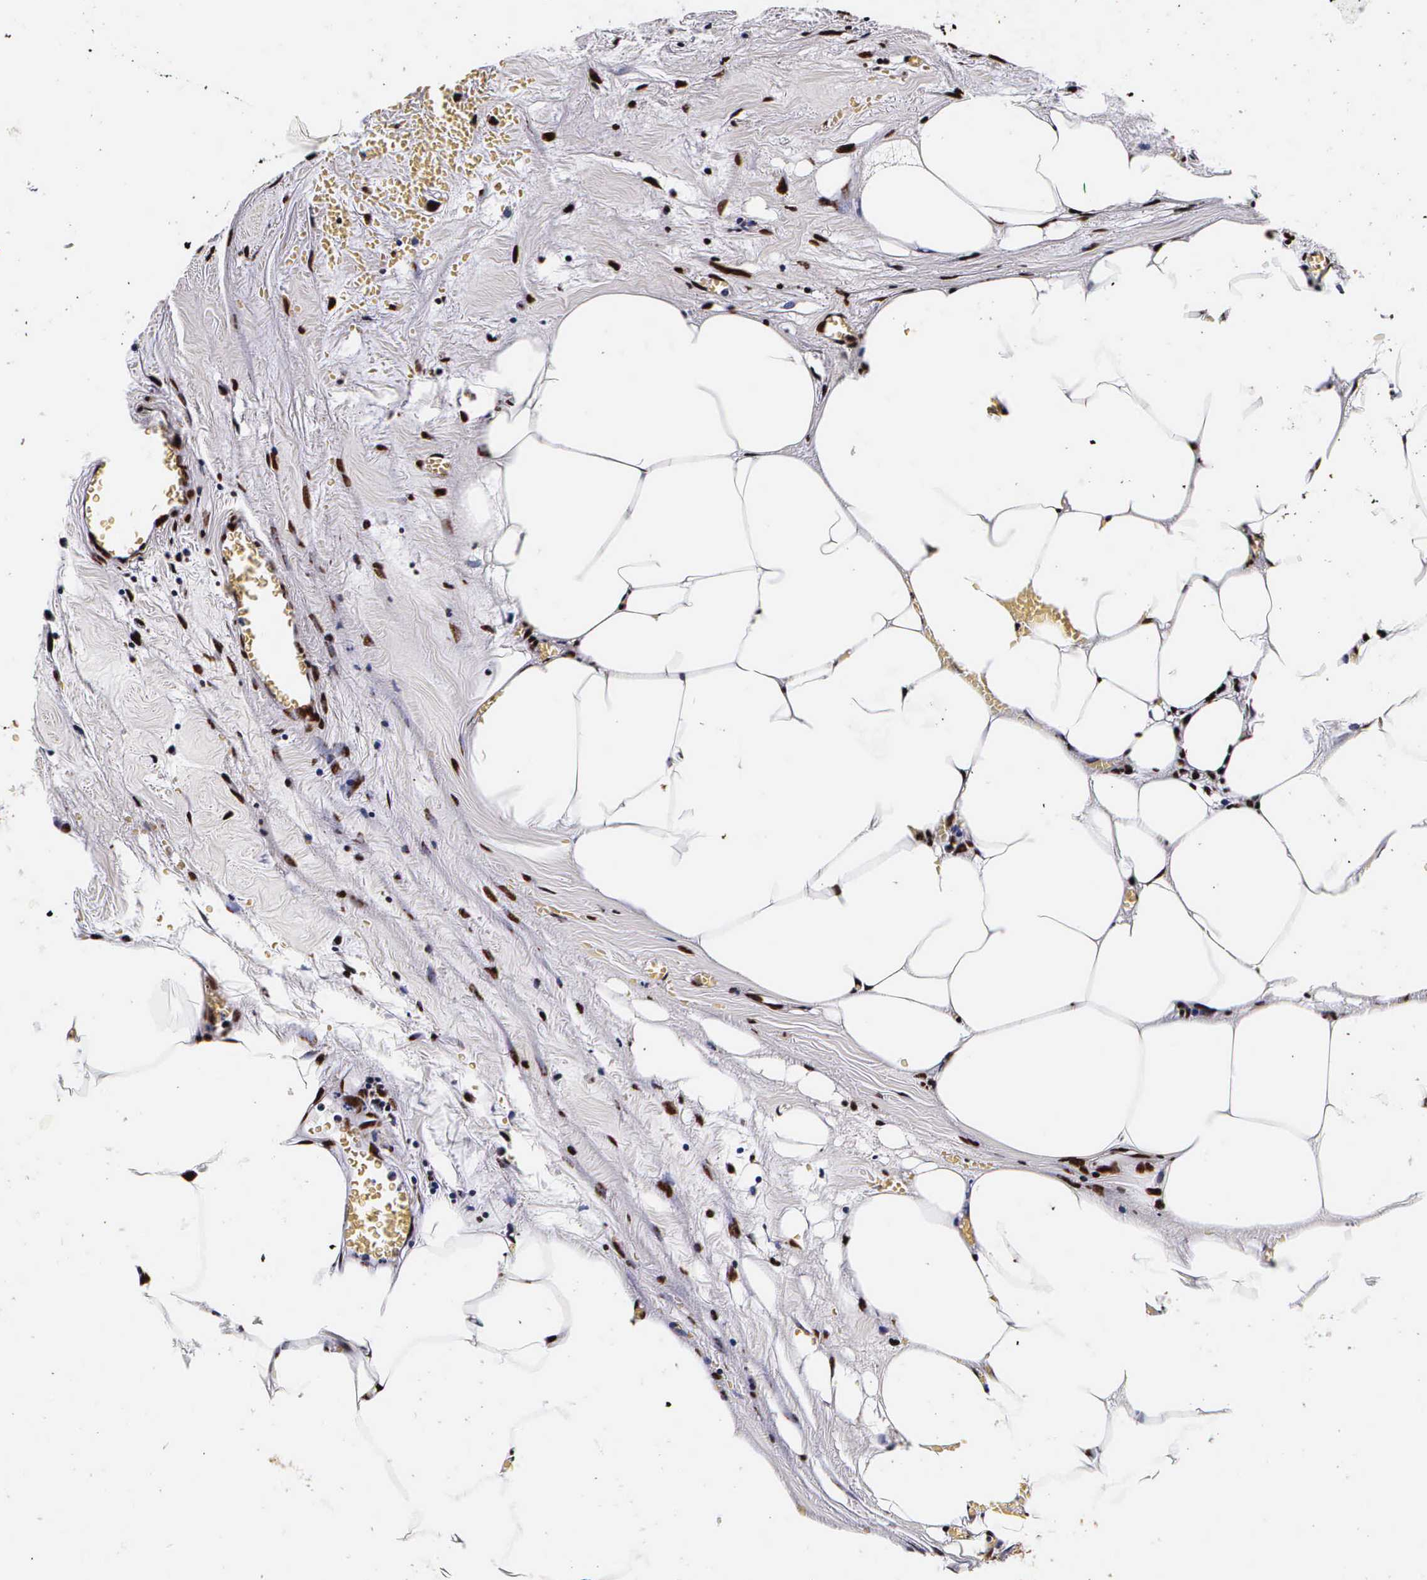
{"staining": {"intensity": "strong", "quantity": ">75%", "location": "nuclear"}, "tissue": "colorectal cancer", "cell_type": "Tumor cells", "image_type": "cancer", "snomed": [{"axis": "morphology", "description": "Adenocarcinoma, NOS"}, {"axis": "topography", "description": "Colon"}], "caption": "DAB immunohistochemical staining of human colorectal adenocarcinoma demonstrates strong nuclear protein staining in about >75% of tumor cells. Using DAB (brown) and hematoxylin (blue) stains, captured at high magnification using brightfield microscopy.", "gene": "PABPN1", "patient": {"sex": "male", "age": 55}}